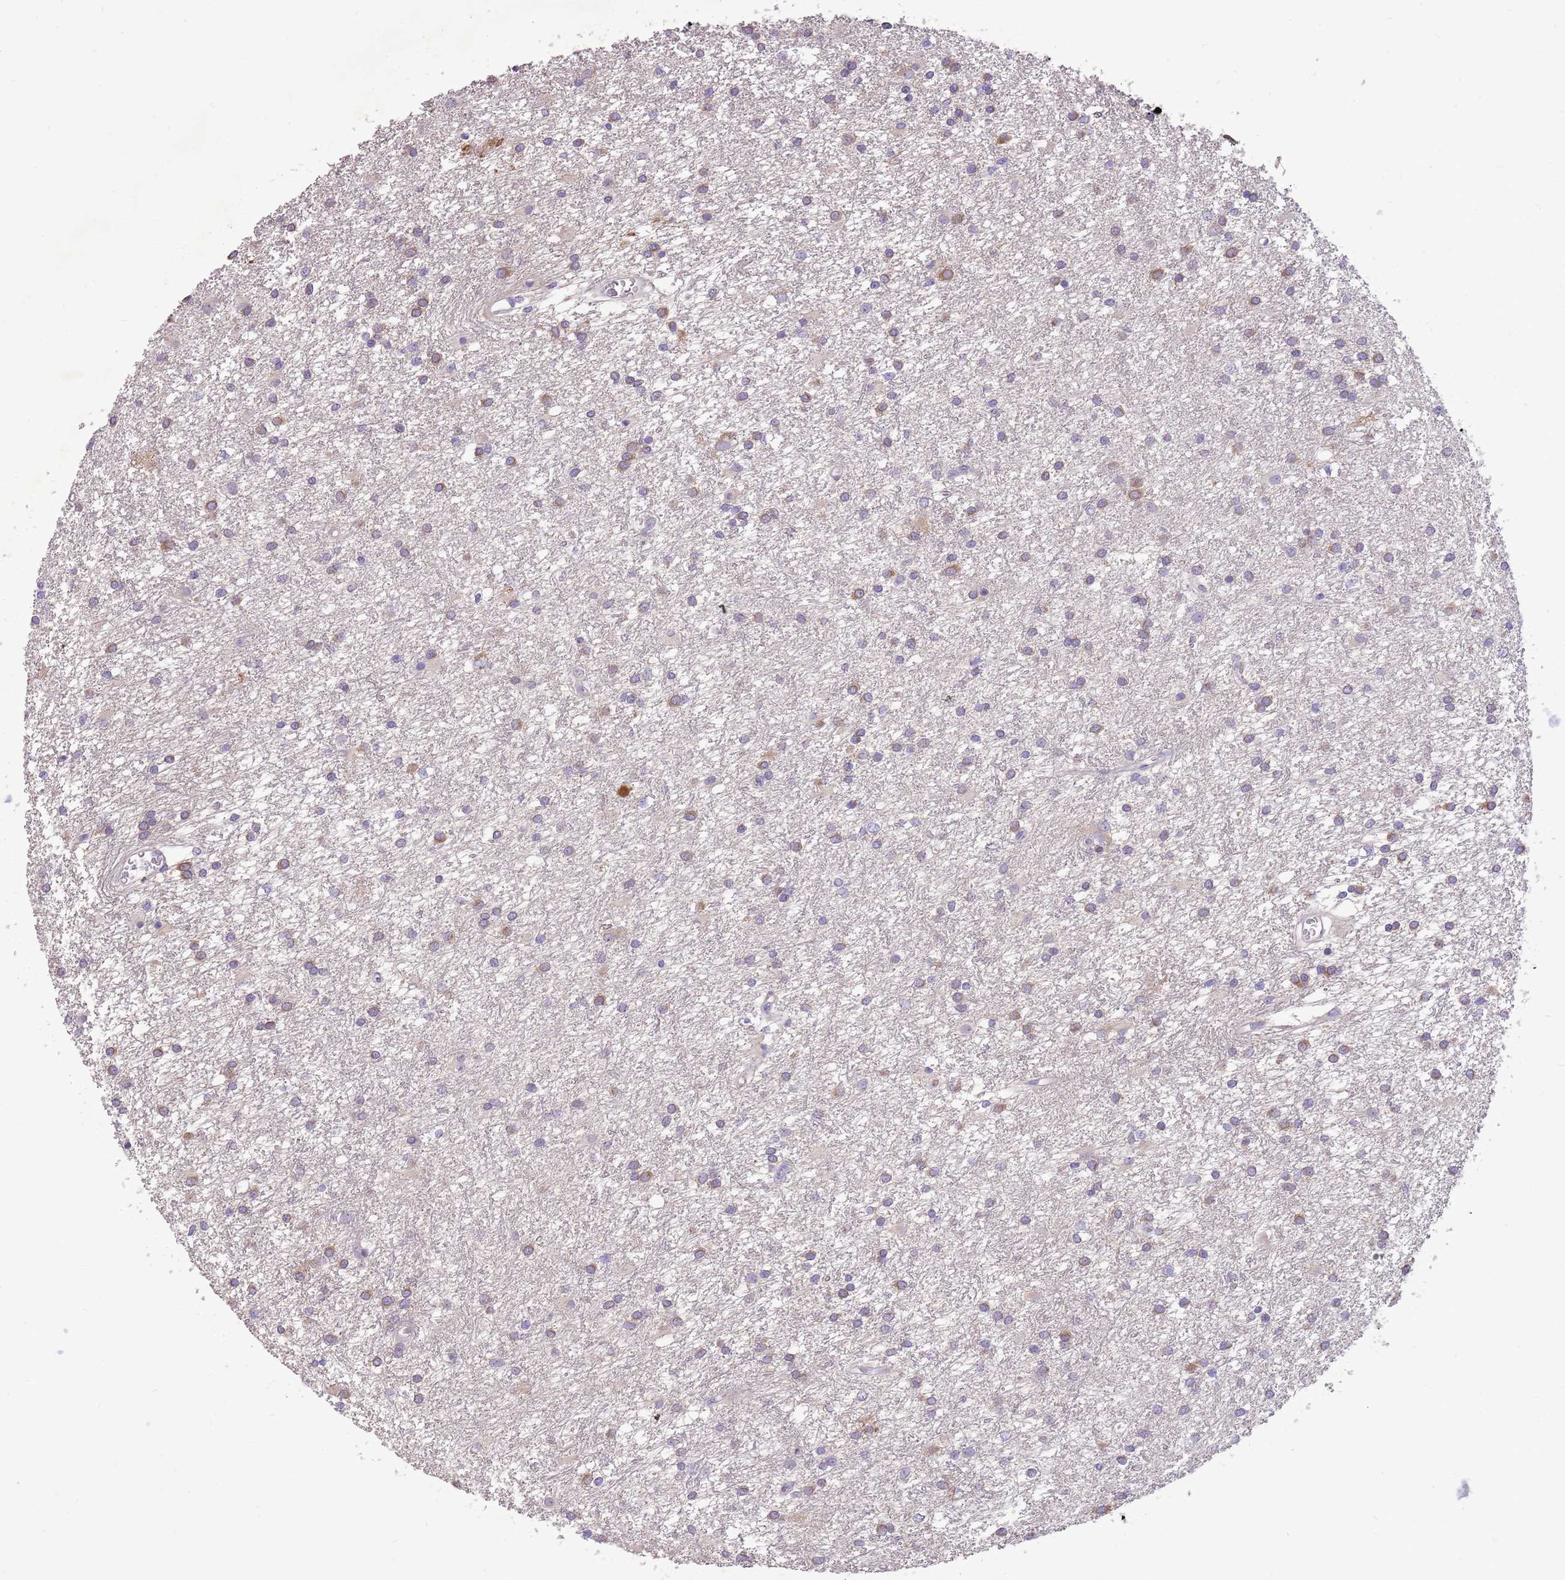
{"staining": {"intensity": "weak", "quantity": "25%-75%", "location": "cytoplasmic/membranous"}, "tissue": "glioma", "cell_type": "Tumor cells", "image_type": "cancer", "snomed": [{"axis": "morphology", "description": "Glioma, malignant, High grade"}, {"axis": "topography", "description": "Brain"}], "caption": "A brown stain labels weak cytoplasmic/membranous staining of a protein in human high-grade glioma (malignant) tumor cells.", "gene": "GLCE", "patient": {"sex": "female", "age": 50}}